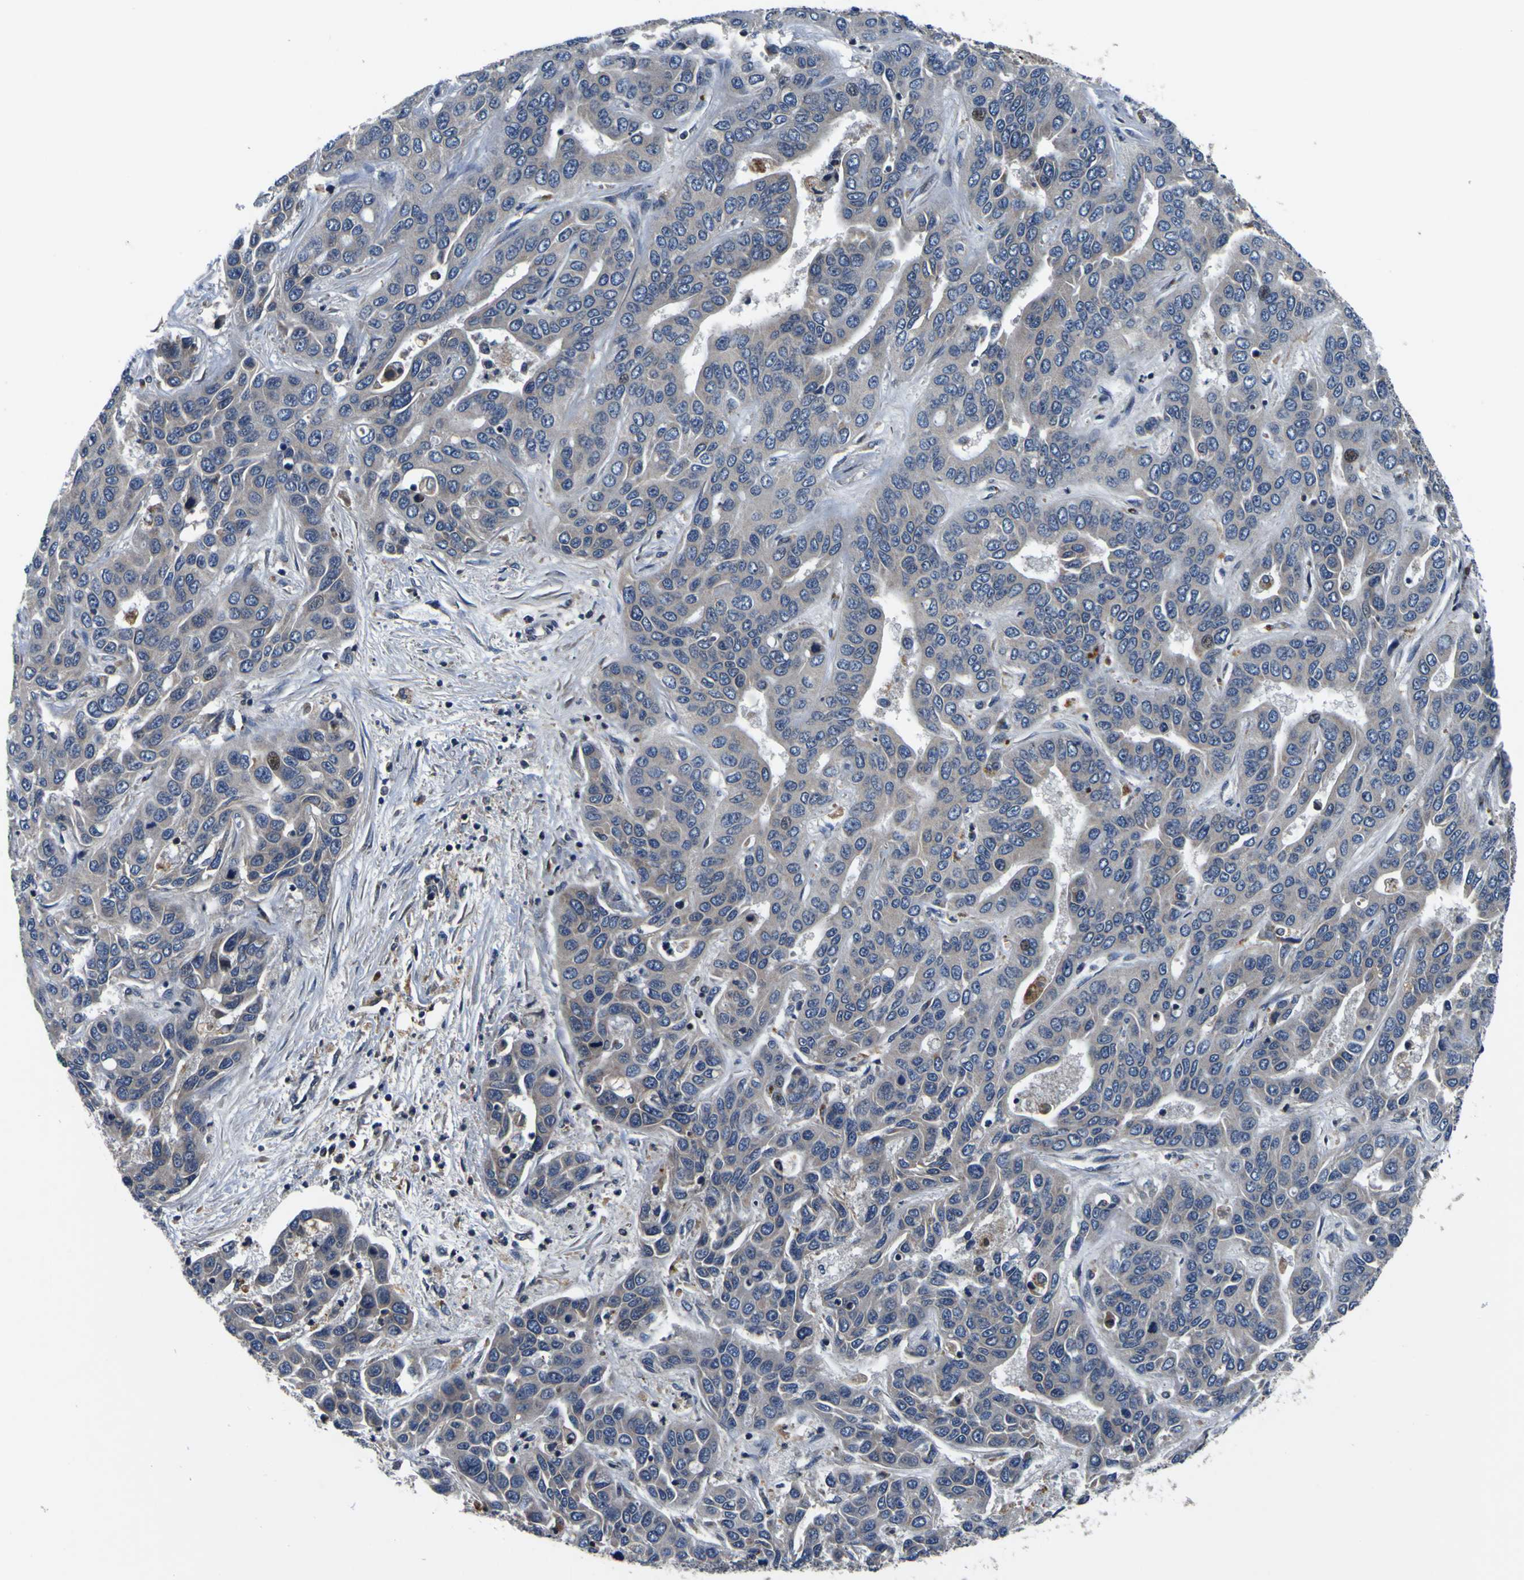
{"staining": {"intensity": "weak", "quantity": "<25%", "location": "cytoplasmic/membranous,nuclear"}, "tissue": "liver cancer", "cell_type": "Tumor cells", "image_type": "cancer", "snomed": [{"axis": "morphology", "description": "Cholangiocarcinoma"}, {"axis": "topography", "description": "Liver"}], "caption": "DAB immunohistochemical staining of cholangiocarcinoma (liver) exhibits no significant staining in tumor cells.", "gene": "EPHB4", "patient": {"sex": "female", "age": 52}}